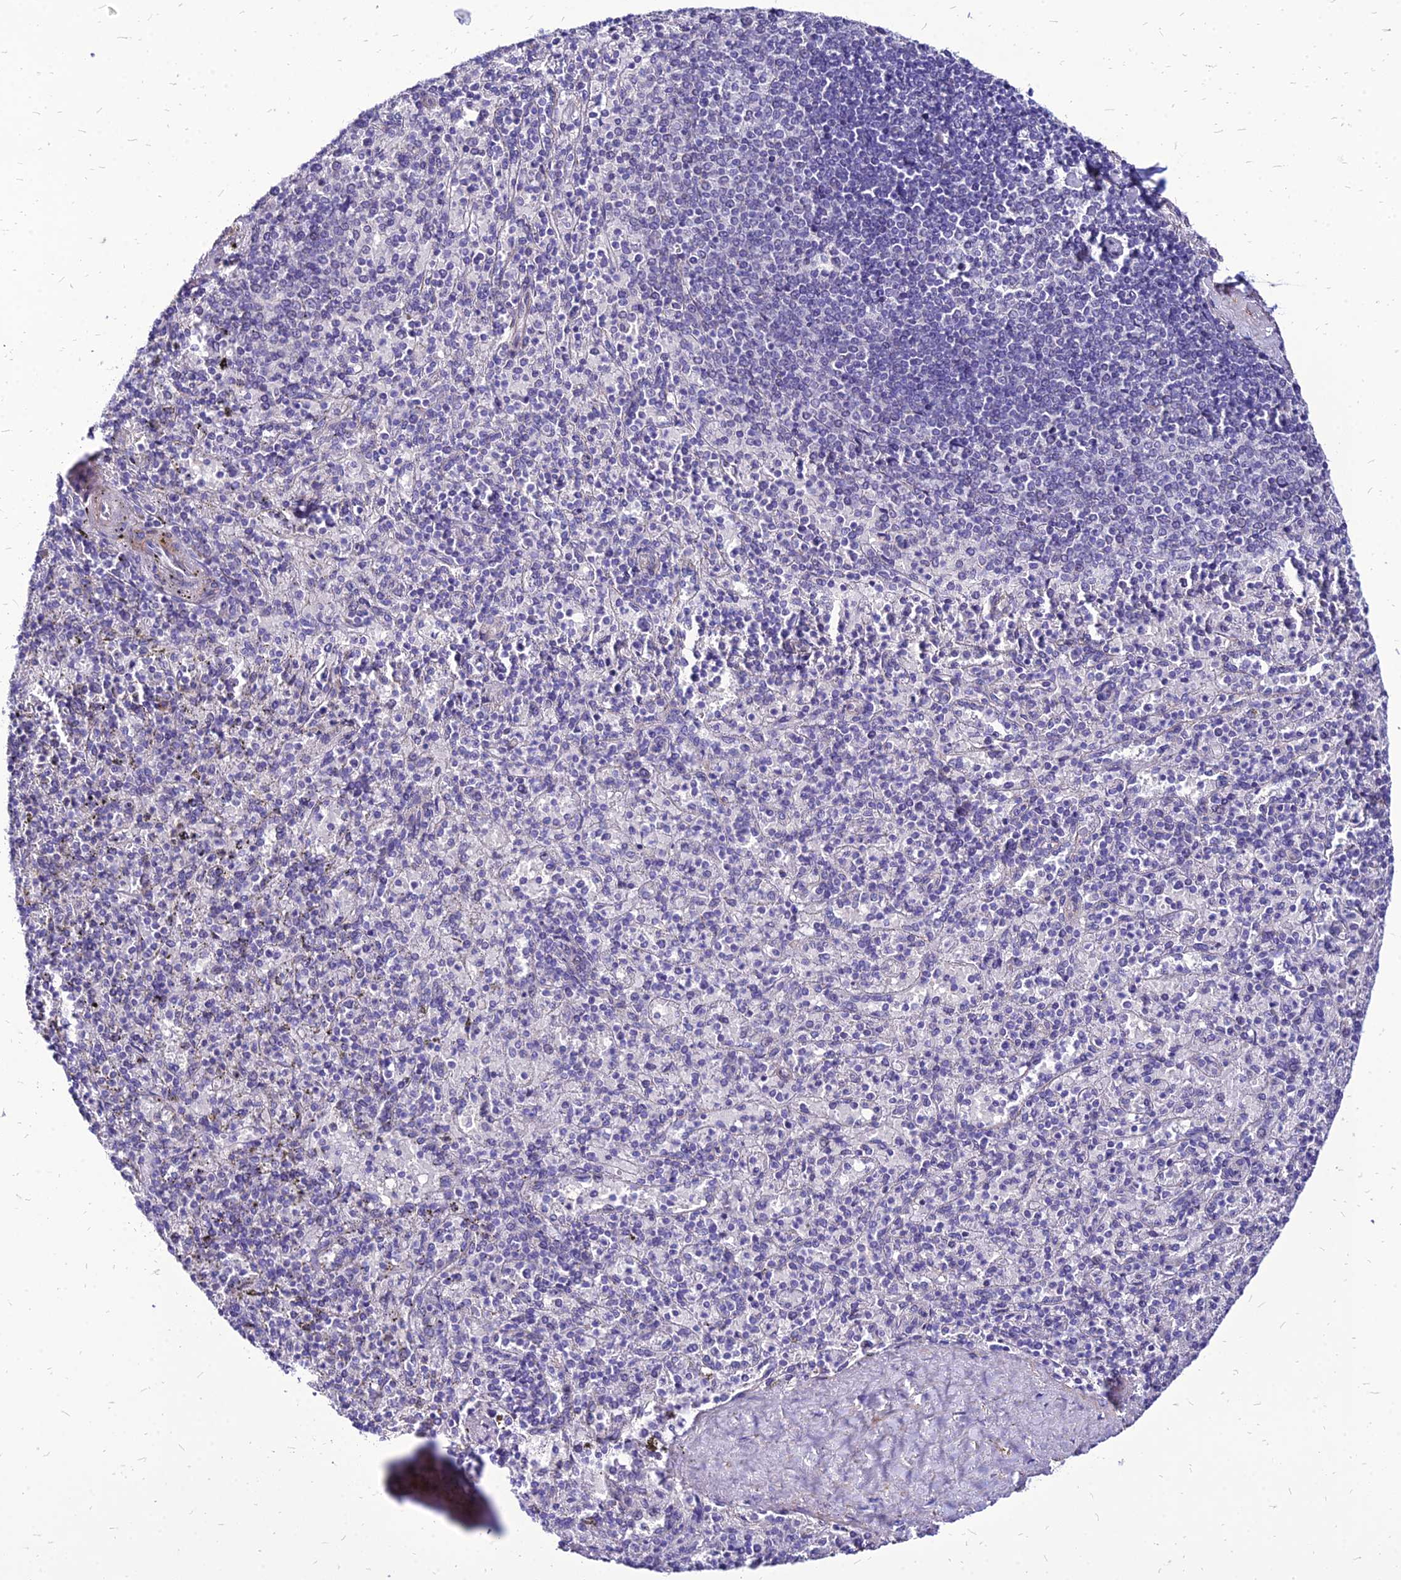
{"staining": {"intensity": "negative", "quantity": "none", "location": "none"}, "tissue": "spleen", "cell_type": "Cells in red pulp", "image_type": "normal", "snomed": [{"axis": "morphology", "description": "Normal tissue, NOS"}, {"axis": "topography", "description": "Spleen"}], "caption": "Micrograph shows no protein expression in cells in red pulp of unremarkable spleen. (Brightfield microscopy of DAB (3,3'-diaminobenzidine) immunohistochemistry at high magnification).", "gene": "YEATS2", "patient": {"sex": "male", "age": 82}}